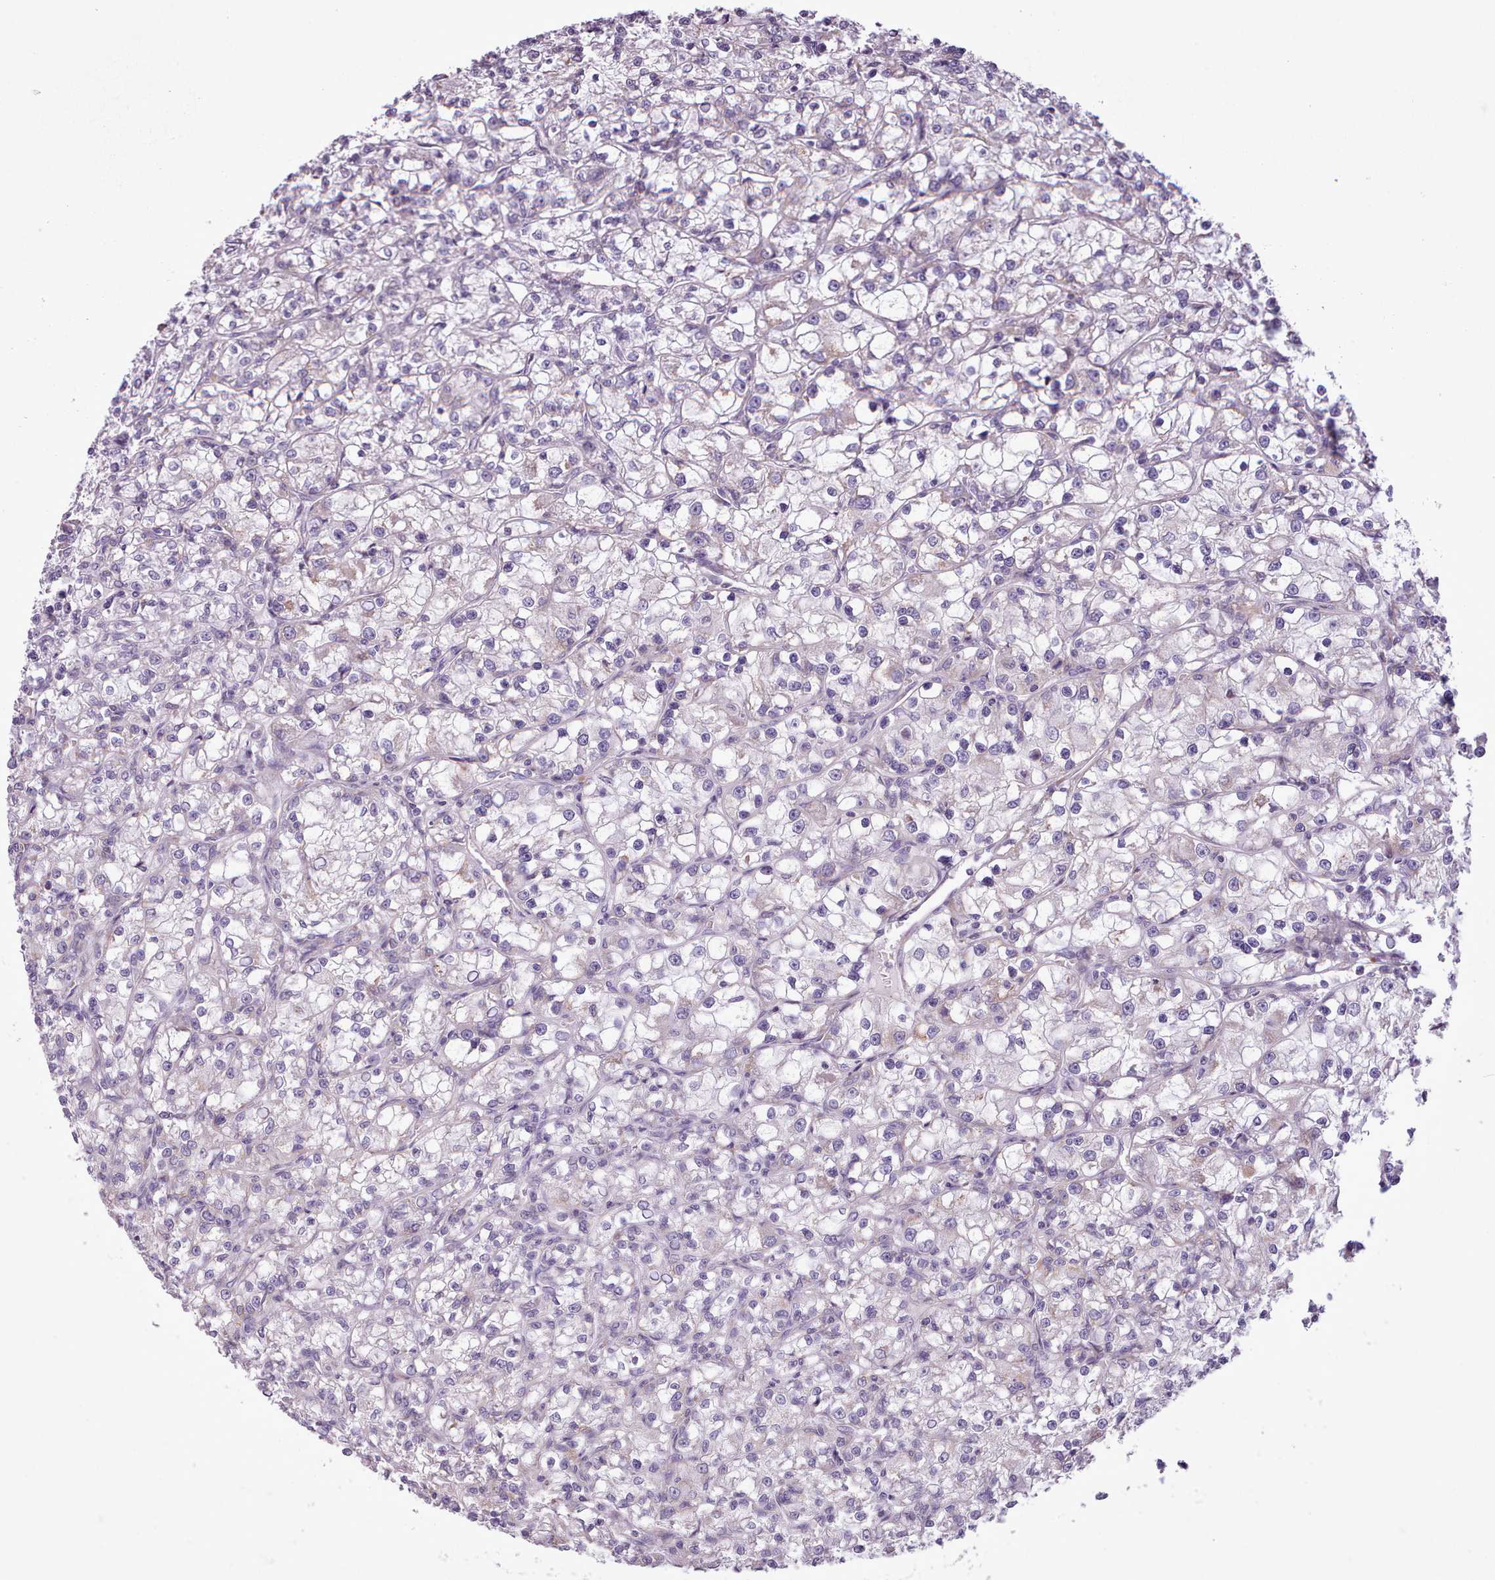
{"staining": {"intensity": "negative", "quantity": "none", "location": "none"}, "tissue": "renal cancer", "cell_type": "Tumor cells", "image_type": "cancer", "snomed": [{"axis": "morphology", "description": "Adenocarcinoma, NOS"}, {"axis": "topography", "description": "Kidney"}], "caption": "Immunohistochemistry image of human renal adenocarcinoma stained for a protein (brown), which reveals no staining in tumor cells.", "gene": "AVL9", "patient": {"sex": "female", "age": 59}}